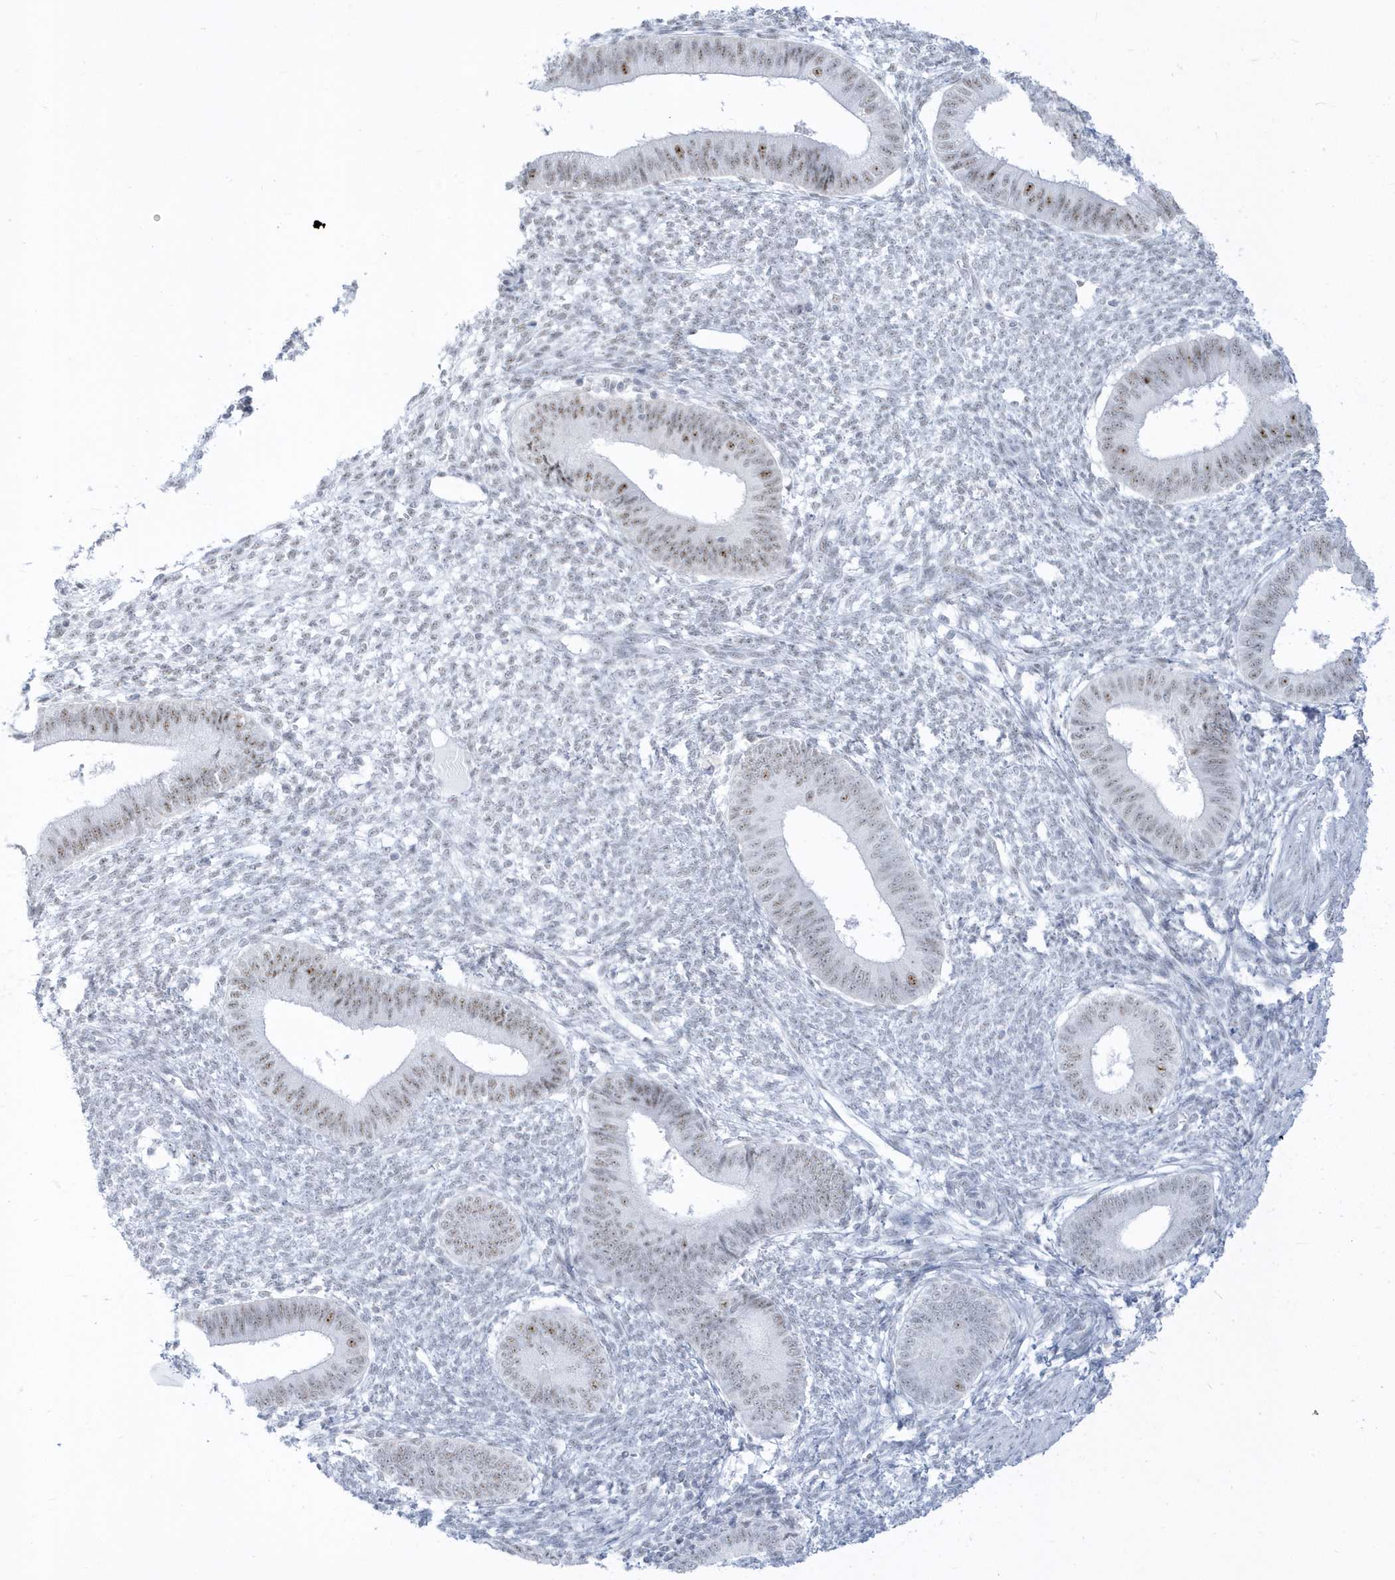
{"staining": {"intensity": "negative", "quantity": "none", "location": "none"}, "tissue": "endometrium", "cell_type": "Cells in endometrial stroma", "image_type": "normal", "snomed": [{"axis": "morphology", "description": "Normal tissue, NOS"}, {"axis": "topography", "description": "Endometrium"}], "caption": "High power microscopy image of an immunohistochemistry photomicrograph of unremarkable endometrium, revealing no significant staining in cells in endometrial stroma. (DAB immunohistochemistry (IHC), high magnification).", "gene": "PLEKHN1", "patient": {"sex": "female", "age": 46}}